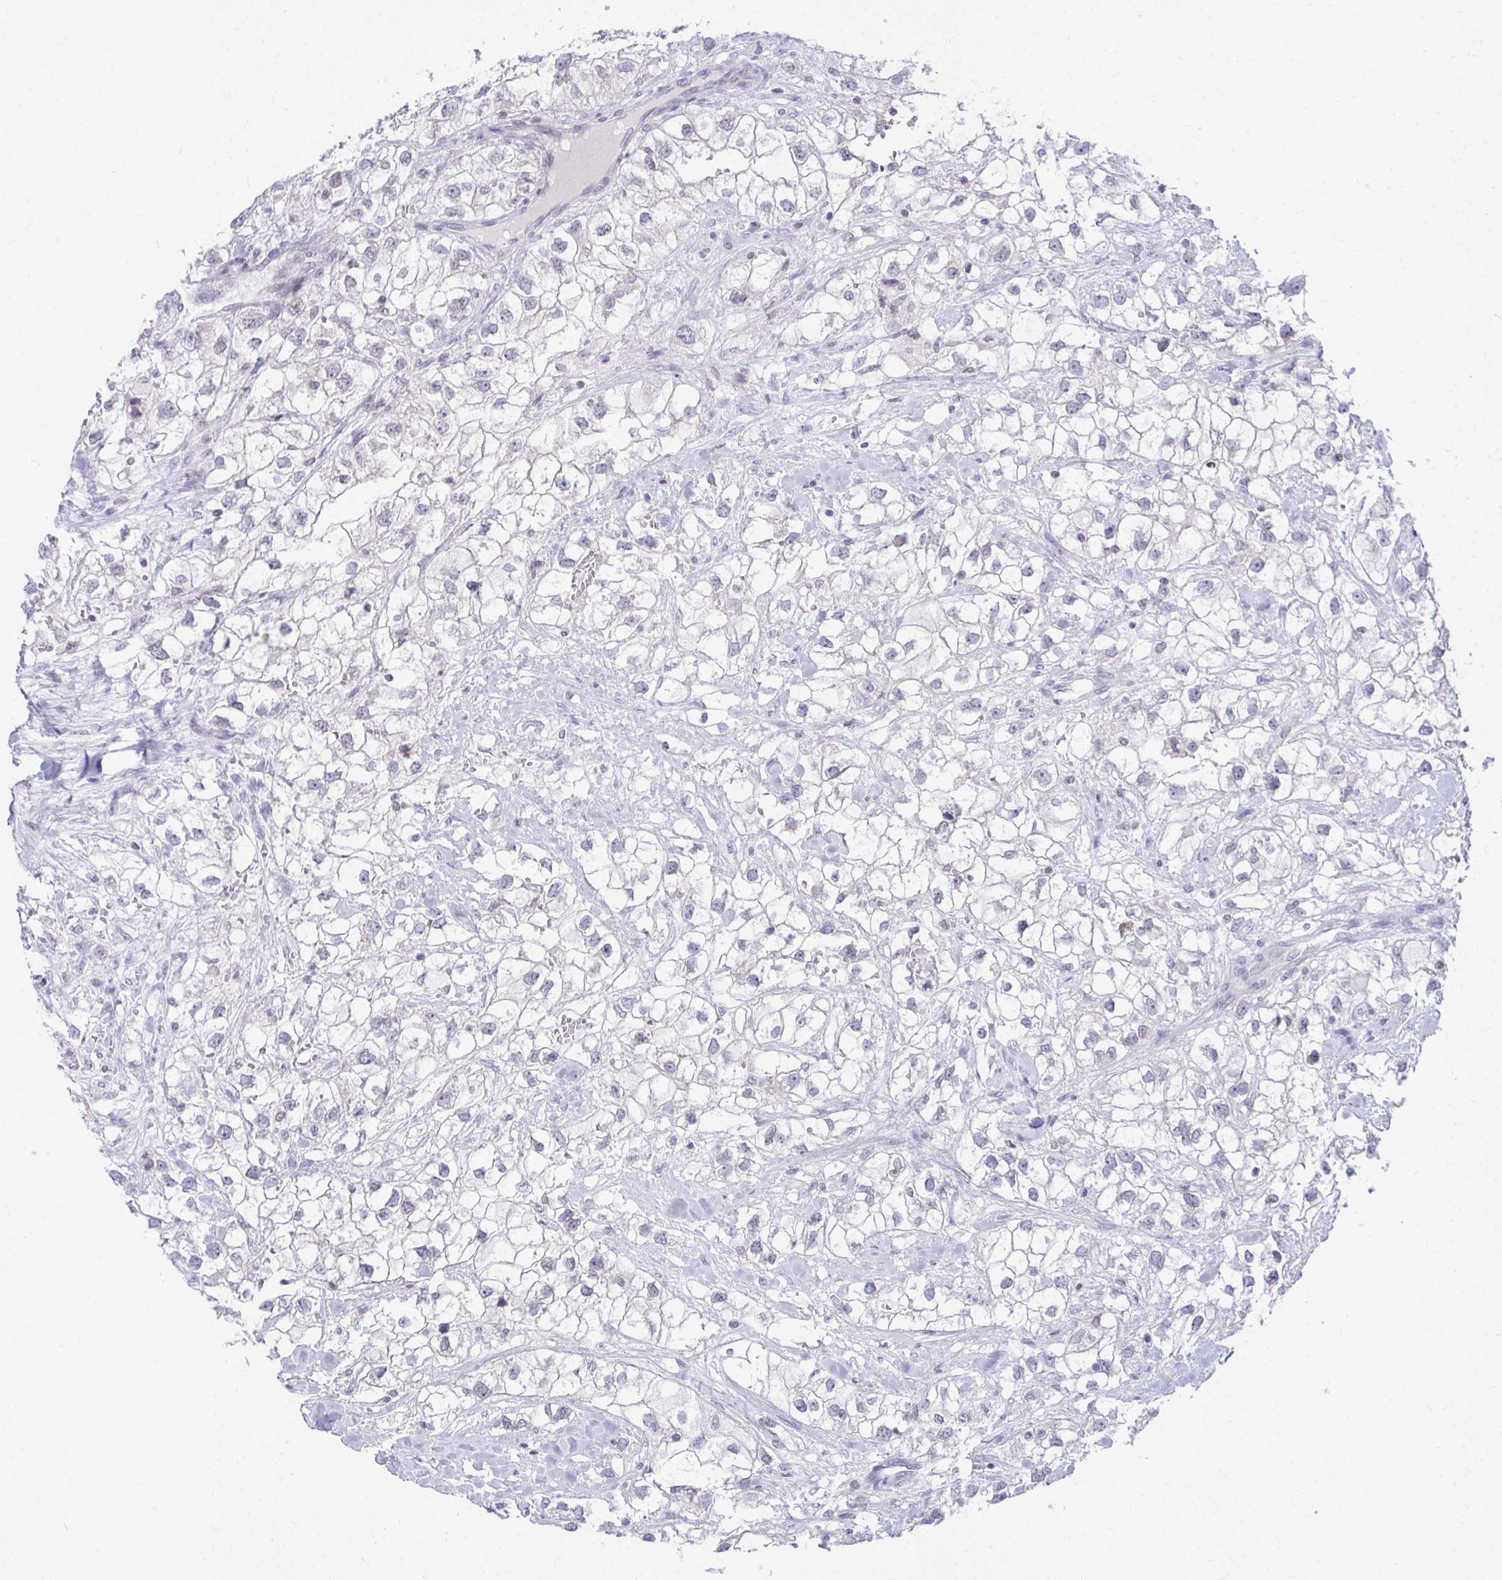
{"staining": {"intensity": "negative", "quantity": "none", "location": "none"}, "tissue": "renal cancer", "cell_type": "Tumor cells", "image_type": "cancer", "snomed": [{"axis": "morphology", "description": "Adenocarcinoma, NOS"}, {"axis": "topography", "description": "Kidney"}], "caption": "IHC image of human adenocarcinoma (renal) stained for a protein (brown), which shows no positivity in tumor cells. (DAB (3,3'-diaminobenzidine) immunohistochemistry (IHC) with hematoxylin counter stain).", "gene": "OR7A5", "patient": {"sex": "male", "age": 59}}